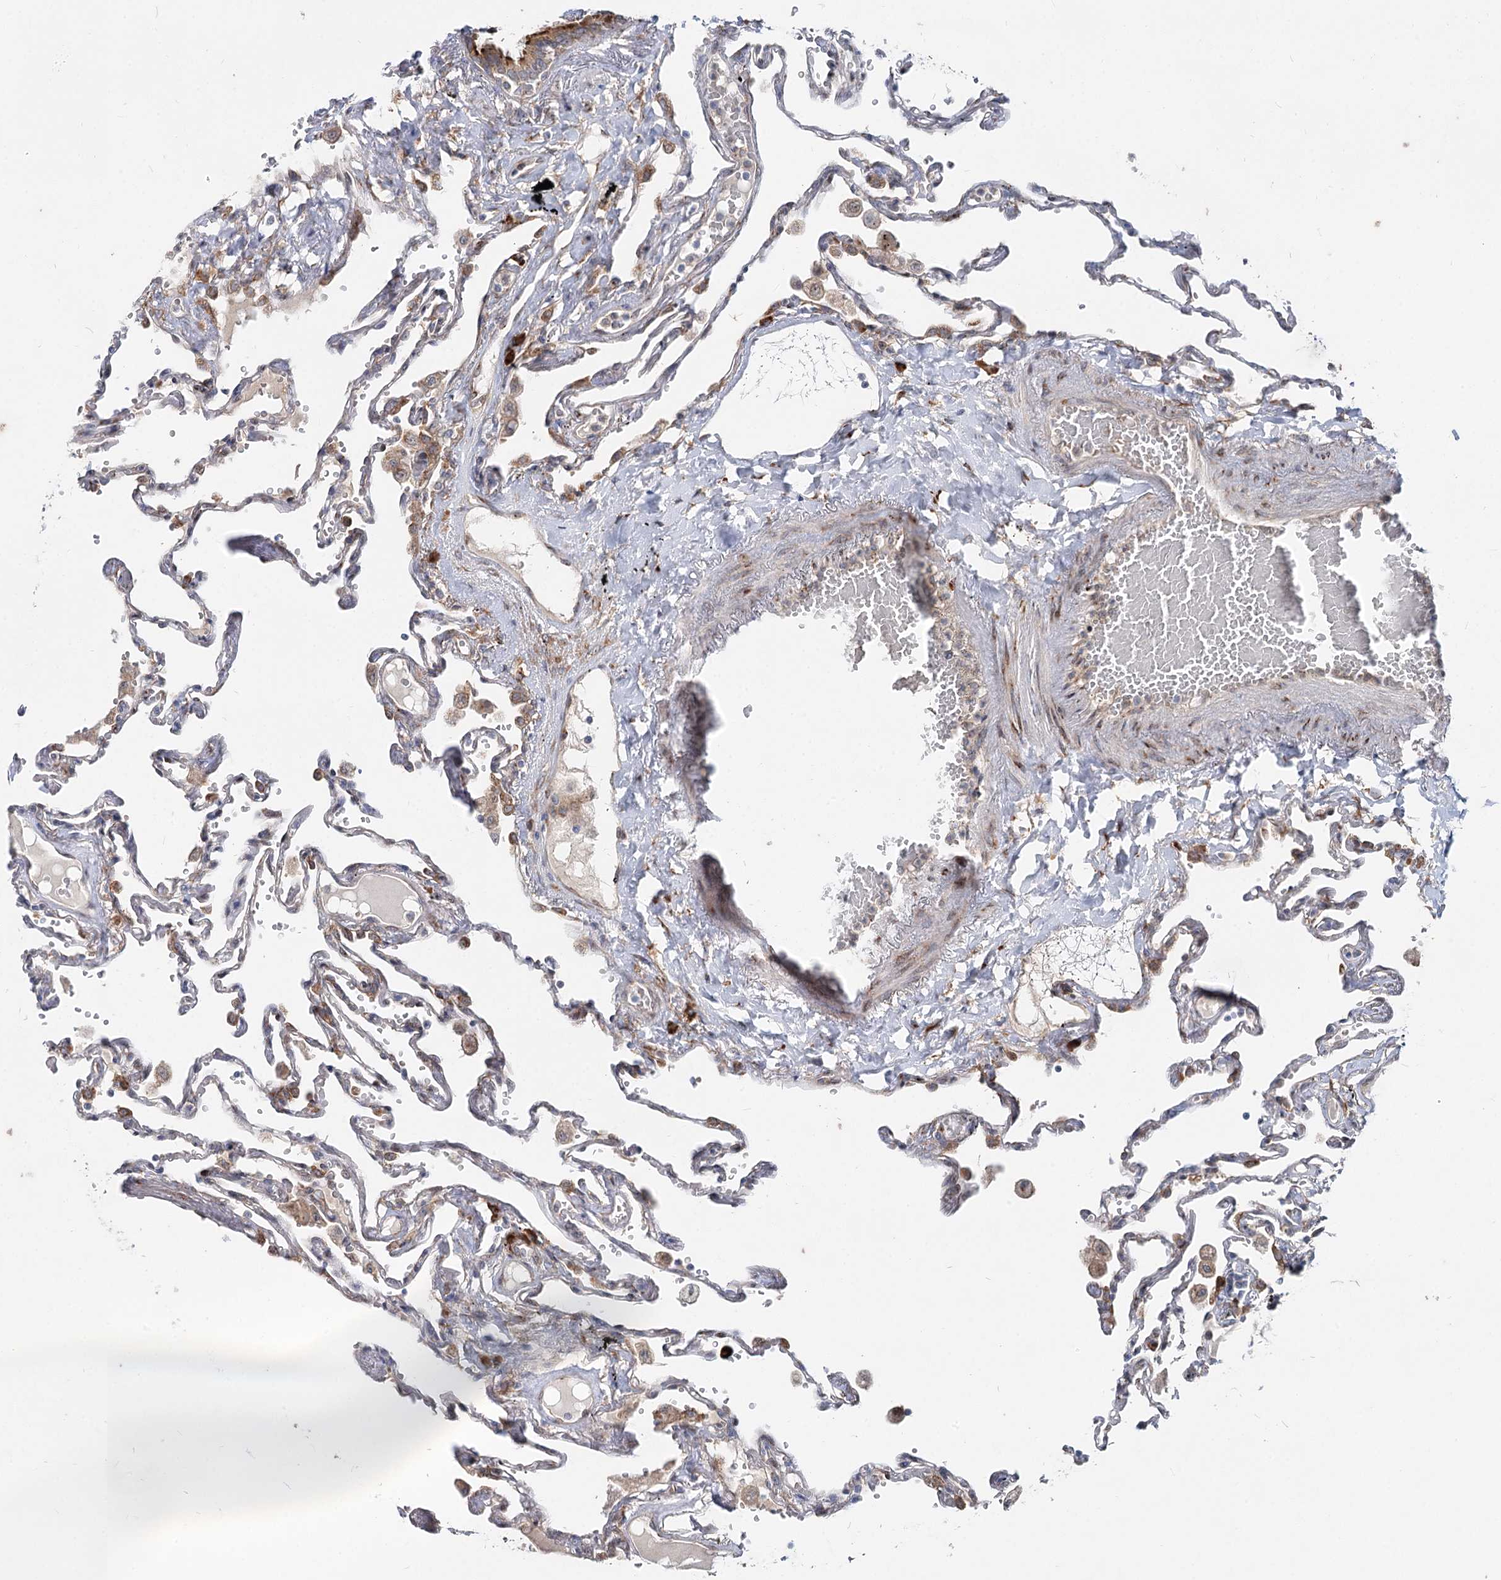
{"staining": {"intensity": "moderate", "quantity": "<25%", "location": "cytoplasmic/membranous"}, "tissue": "lung", "cell_type": "Alveolar cells", "image_type": "normal", "snomed": [{"axis": "morphology", "description": "Normal tissue, NOS"}, {"axis": "topography", "description": "Lung"}], "caption": "Immunohistochemistry (IHC) (DAB (3,3'-diaminobenzidine)) staining of unremarkable lung displays moderate cytoplasmic/membranous protein expression in approximately <25% of alveolar cells. (Stains: DAB in brown, nuclei in blue, Microscopy: brightfield microscopy at high magnification).", "gene": "SPART", "patient": {"sex": "female", "age": 67}}